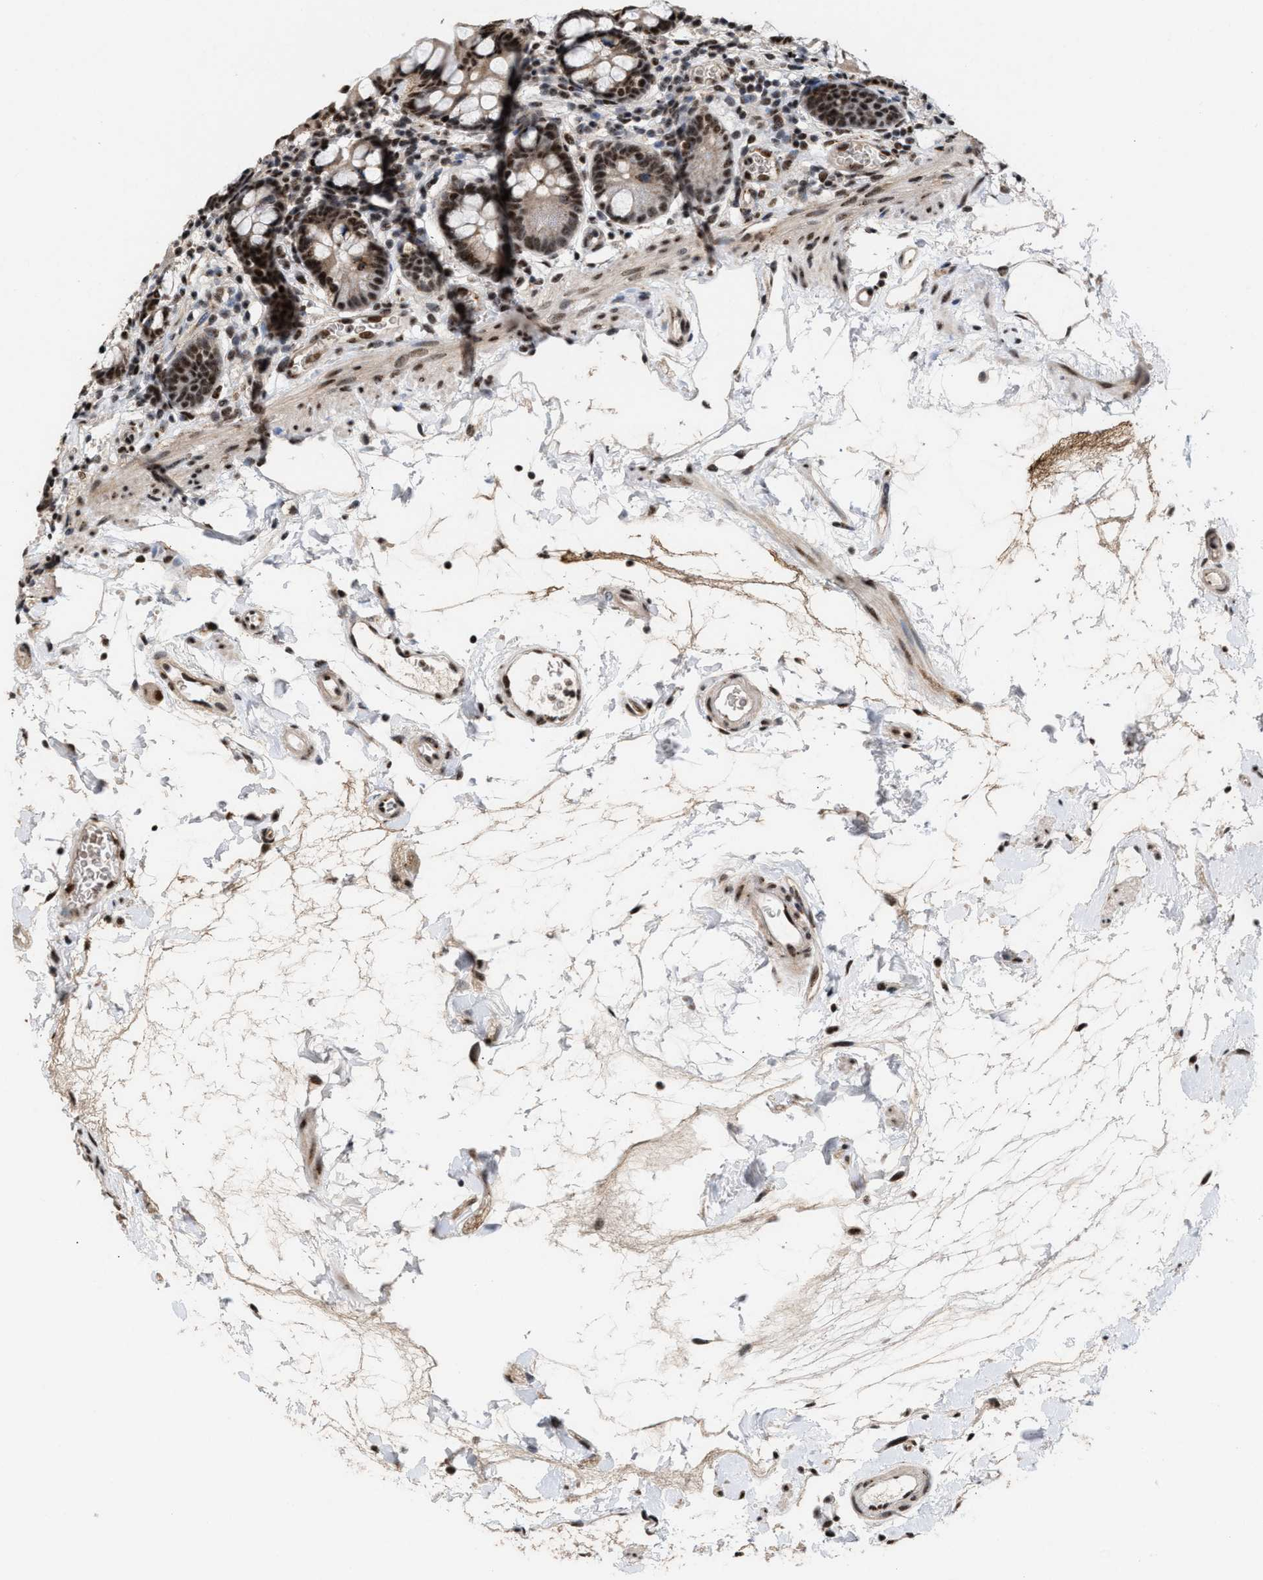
{"staining": {"intensity": "strong", "quantity": "25%-75%", "location": "nuclear"}, "tissue": "small intestine", "cell_type": "Glandular cells", "image_type": "normal", "snomed": [{"axis": "morphology", "description": "Normal tissue, NOS"}, {"axis": "topography", "description": "Small intestine"}], "caption": "IHC of normal human small intestine reveals high levels of strong nuclear positivity in approximately 25%-75% of glandular cells. (DAB IHC, brown staining for protein, blue staining for nuclei).", "gene": "EIF4A3", "patient": {"sex": "female", "age": 84}}